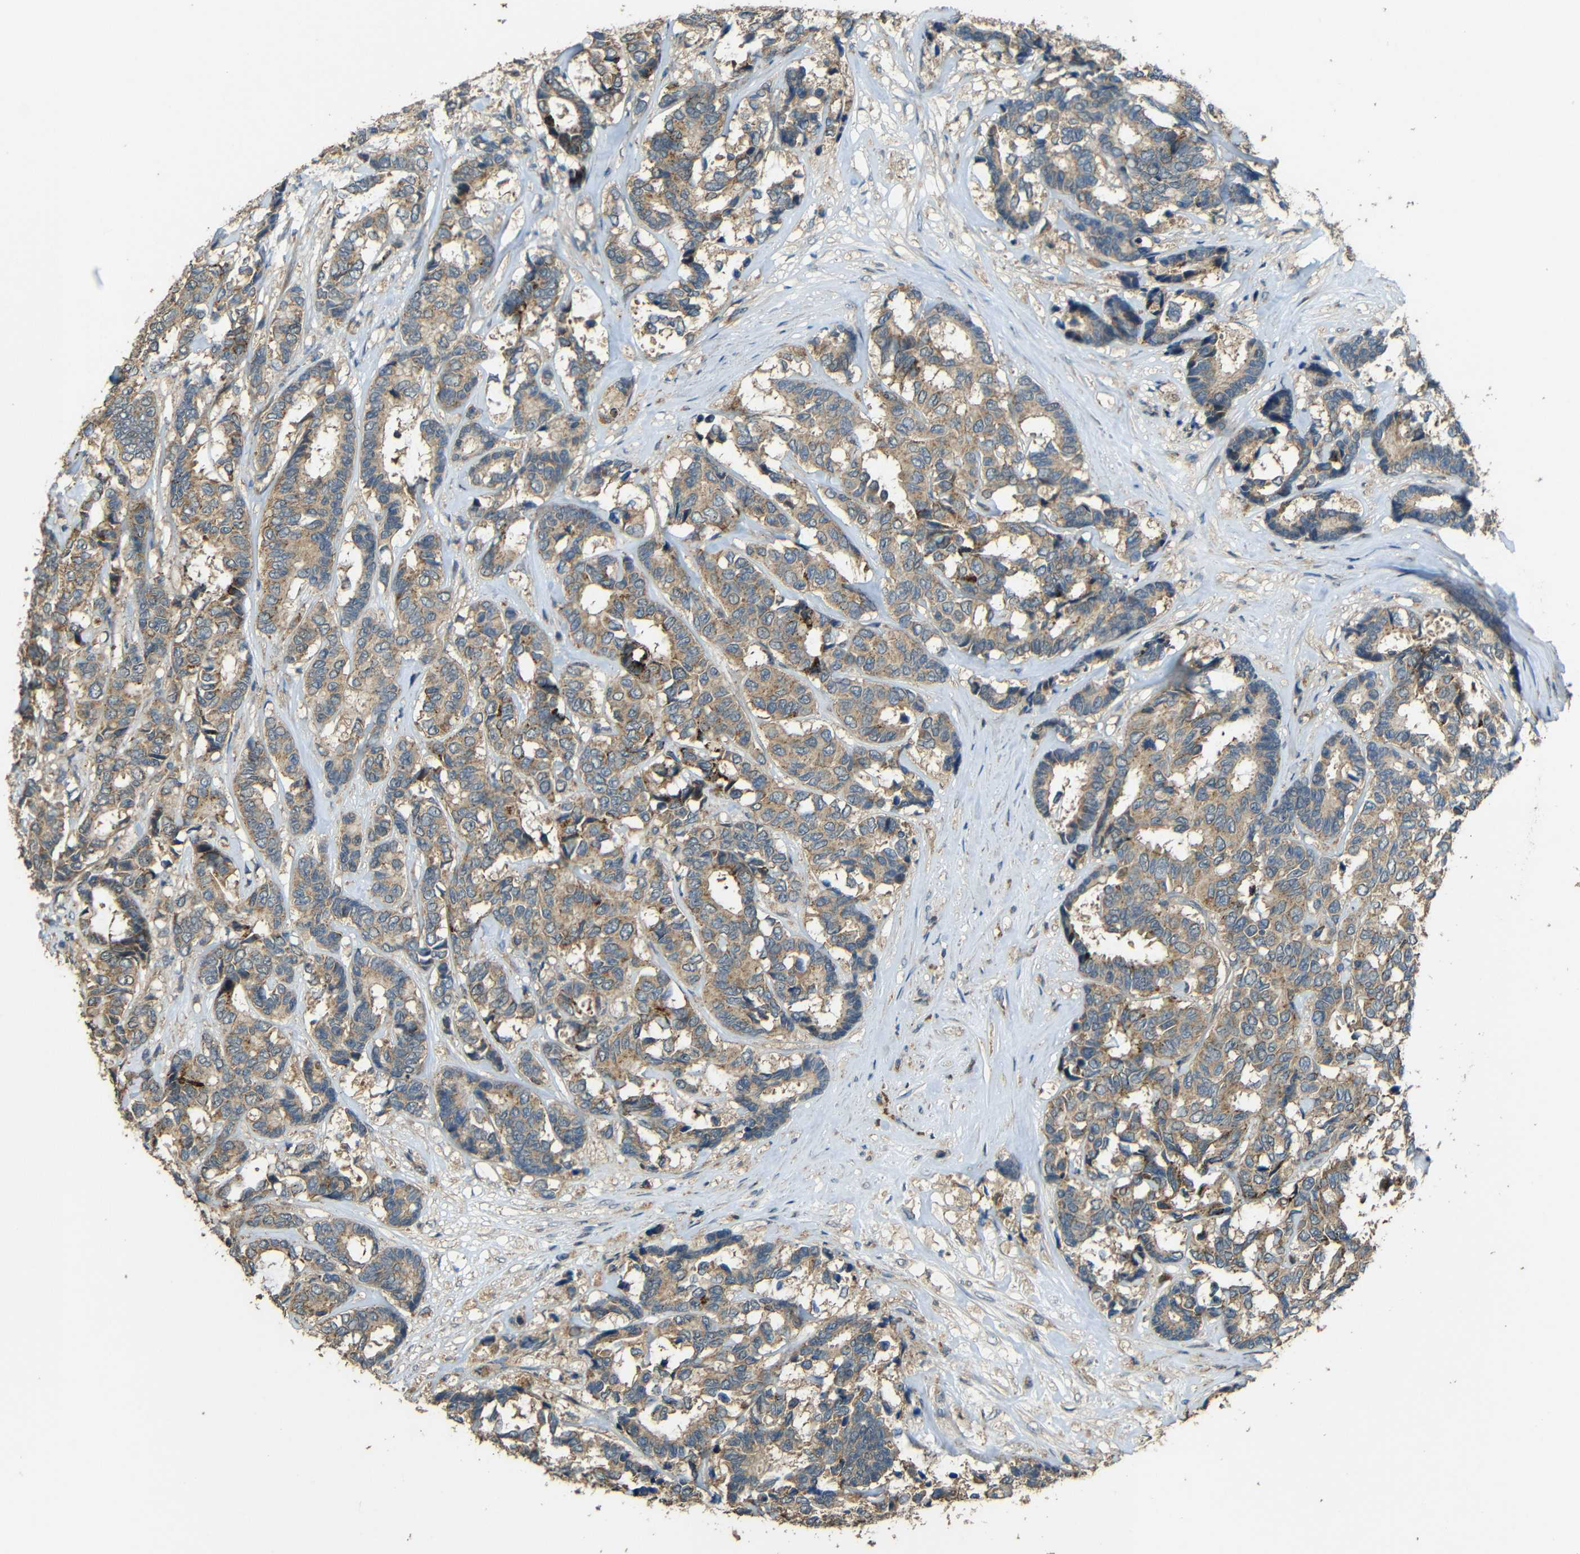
{"staining": {"intensity": "weak", "quantity": ">75%", "location": "cytoplasmic/membranous"}, "tissue": "breast cancer", "cell_type": "Tumor cells", "image_type": "cancer", "snomed": [{"axis": "morphology", "description": "Duct carcinoma"}, {"axis": "topography", "description": "Breast"}], "caption": "A low amount of weak cytoplasmic/membranous expression is seen in approximately >75% of tumor cells in infiltrating ductal carcinoma (breast) tissue.", "gene": "ACACA", "patient": {"sex": "female", "age": 87}}